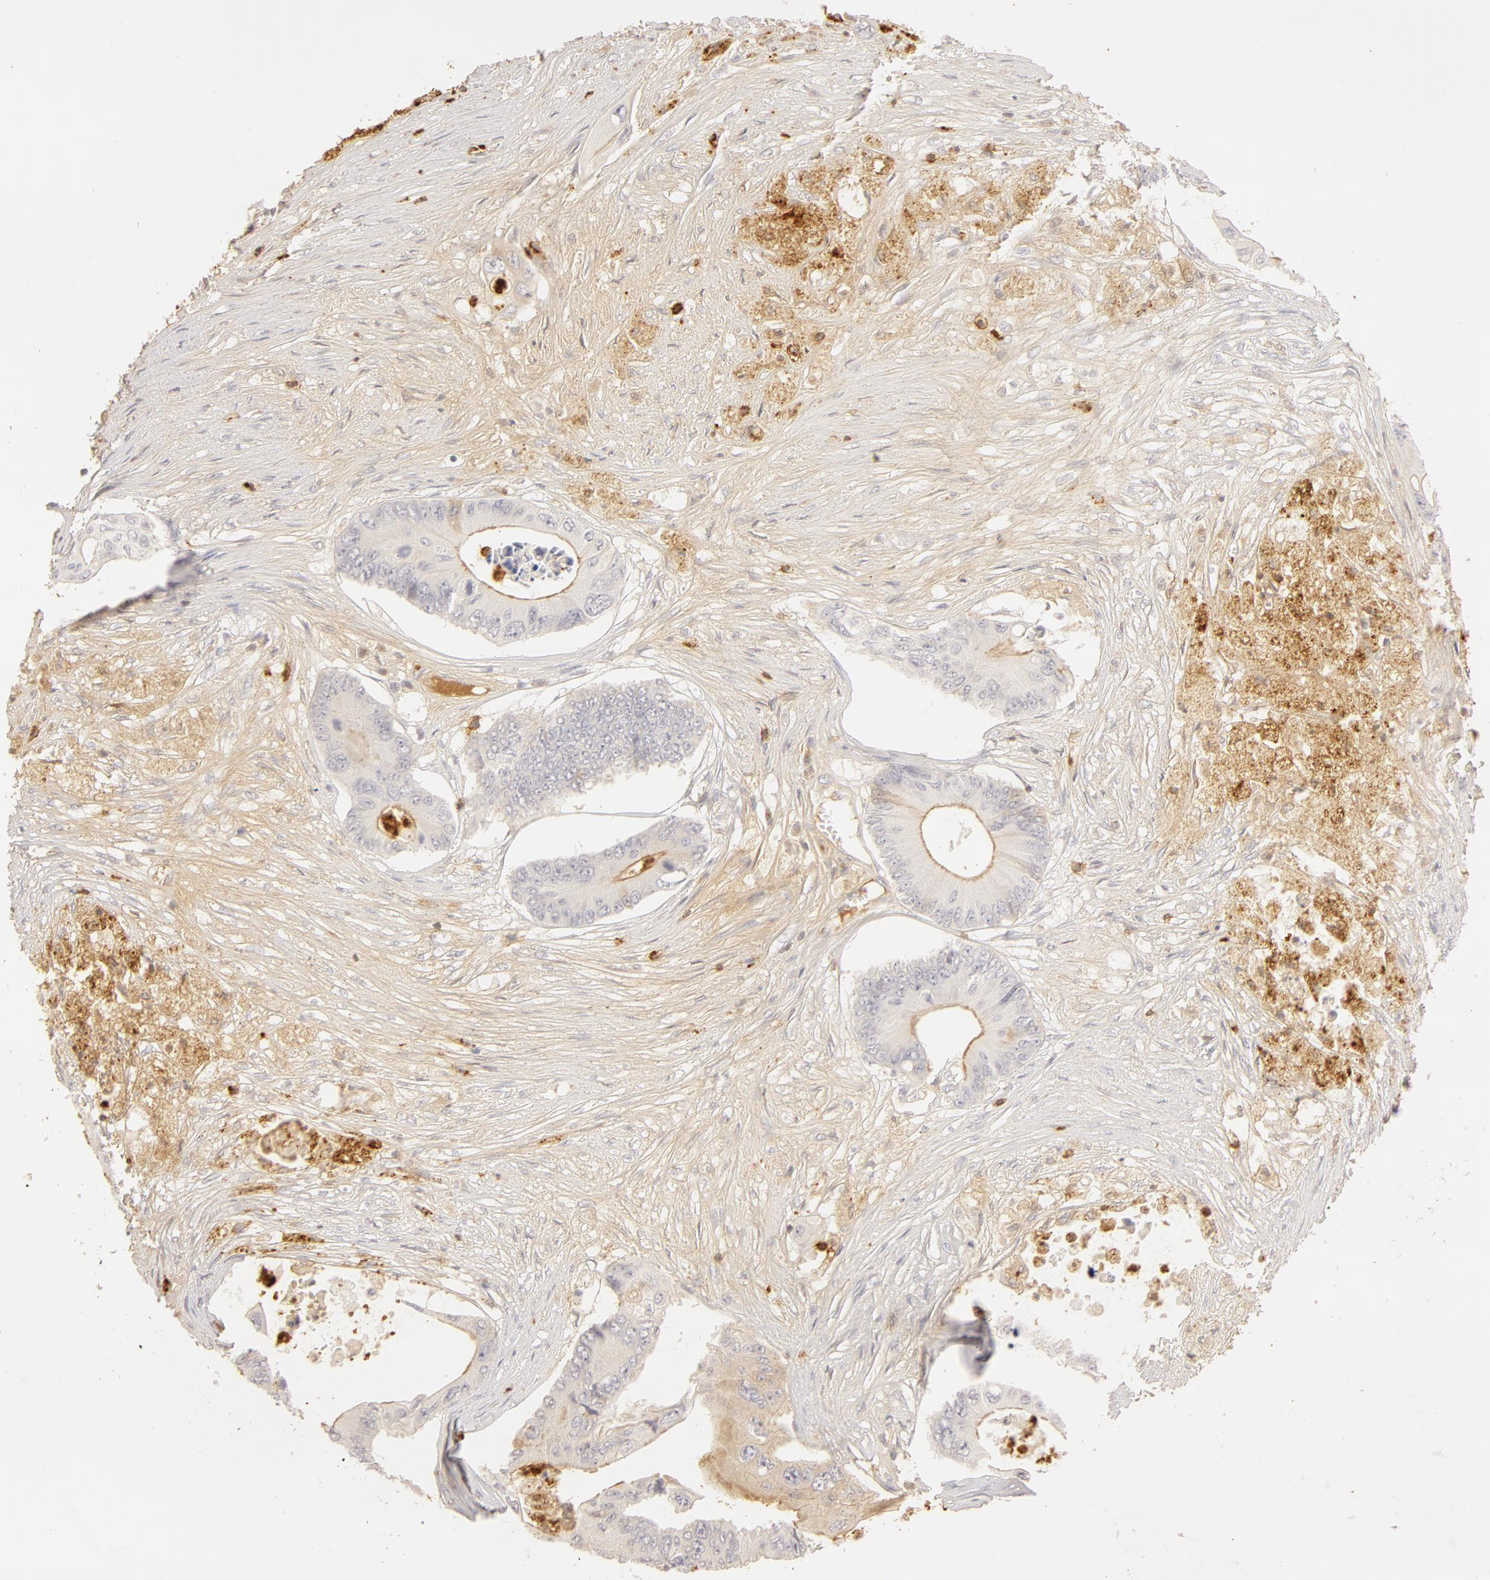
{"staining": {"intensity": "negative", "quantity": "none", "location": "none"}, "tissue": "colorectal cancer", "cell_type": "Tumor cells", "image_type": "cancer", "snomed": [{"axis": "morphology", "description": "Adenocarcinoma, NOS"}, {"axis": "topography", "description": "Colon"}], "caption": "Immunohistochemistry micrograph of human adenocarcinoma (colorectal) stained for a protein (brown), which reveals no expression in tumor cells.", "gene": "C1R", "patient": {"sex": "male", "age": 65}}